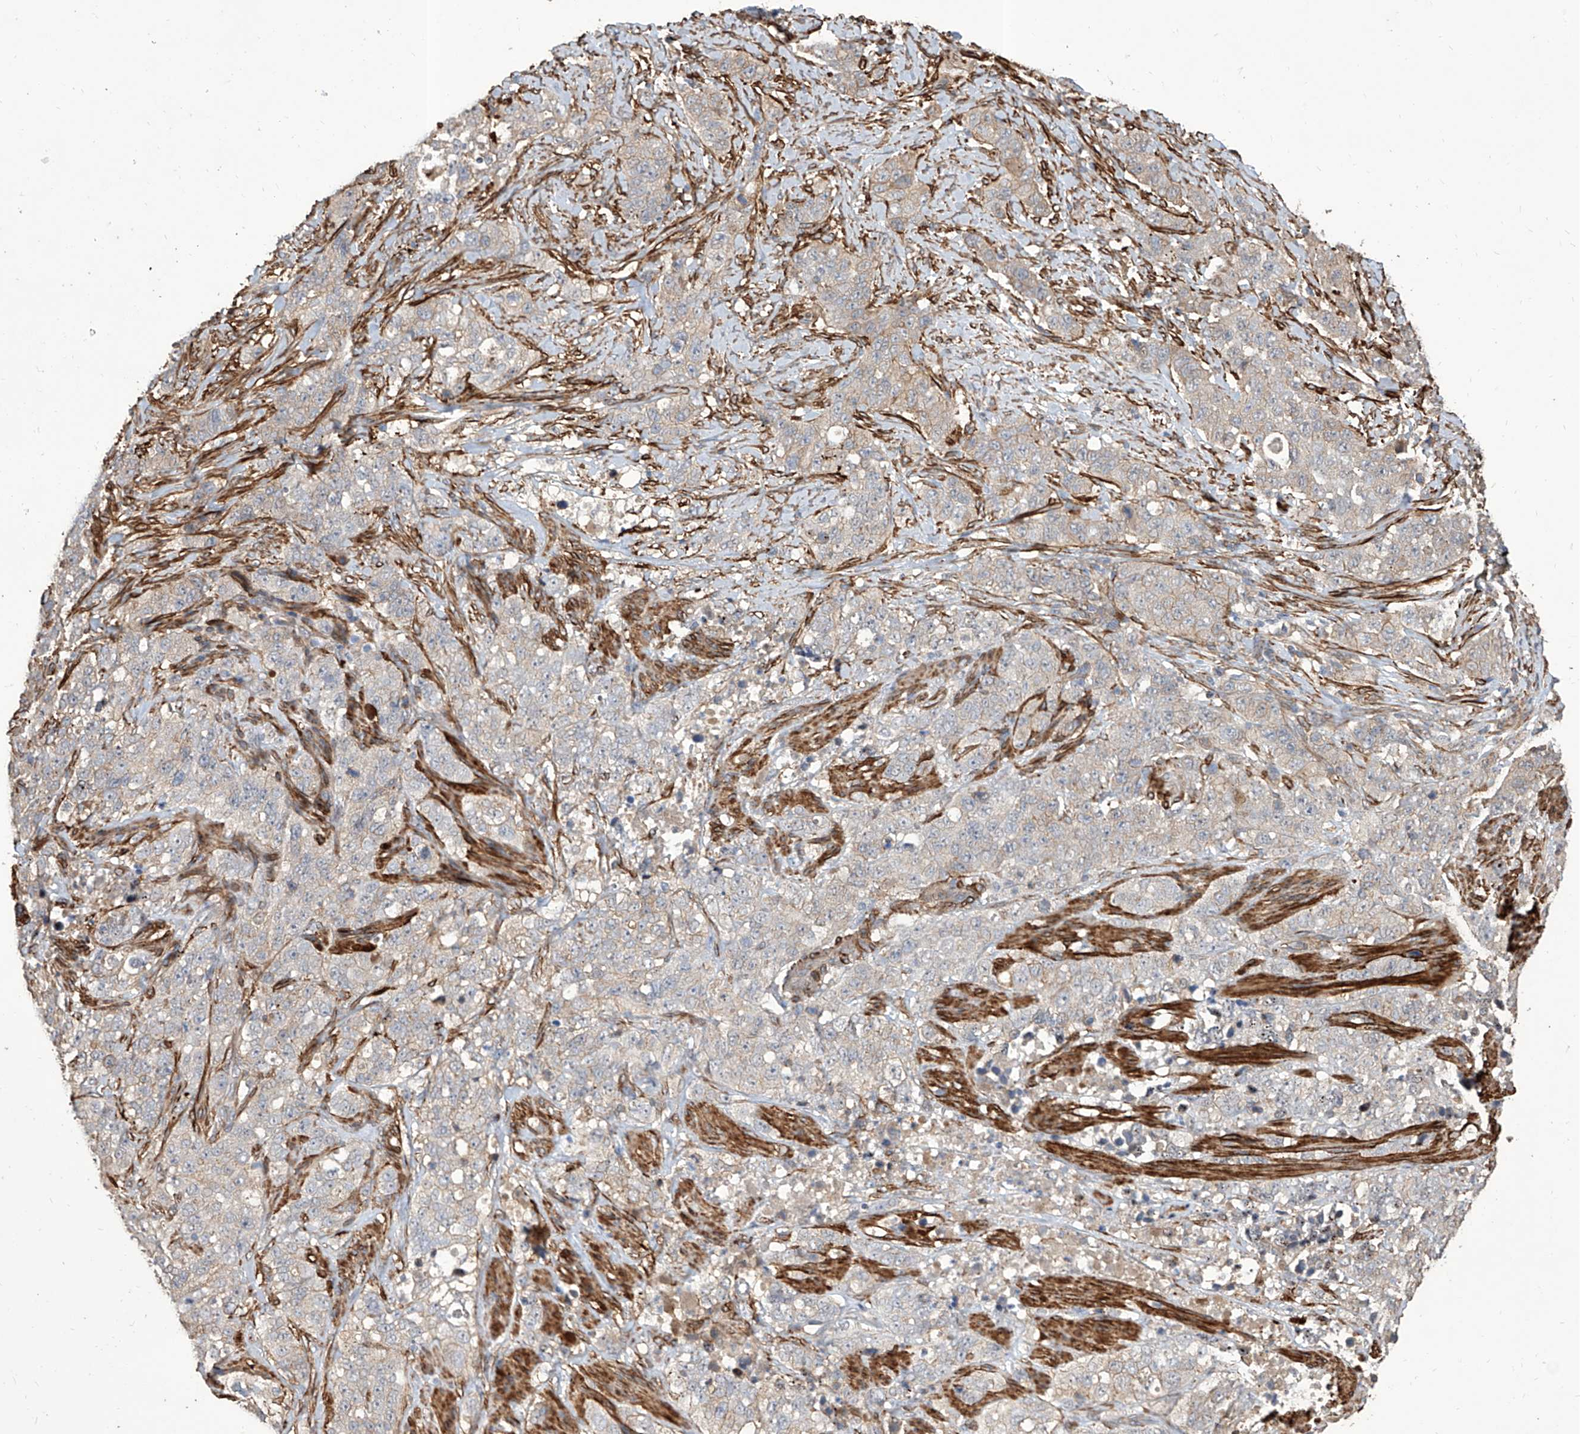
{"staining": {"intensity": "moderate", "quantity": "<25%", "location": "cytoplasmic/membranous"}, "tissue": "stomach cancer", "cell_type": "Tumor cells", "image_type": "cancer", "snomed": [{"axis": "morphology", "description": "Adenocarcinoma, NOS"}, {"axis": "topography", "description": "Stomach"}], "caption": "Immunohistochemical staining of stomach cancer shows moderate cytoplasmic/membranous protein expression in approximately <25% of tumor cells.", "gene": "FAM83B", "patient": {"sex": "male", "age": 48}}